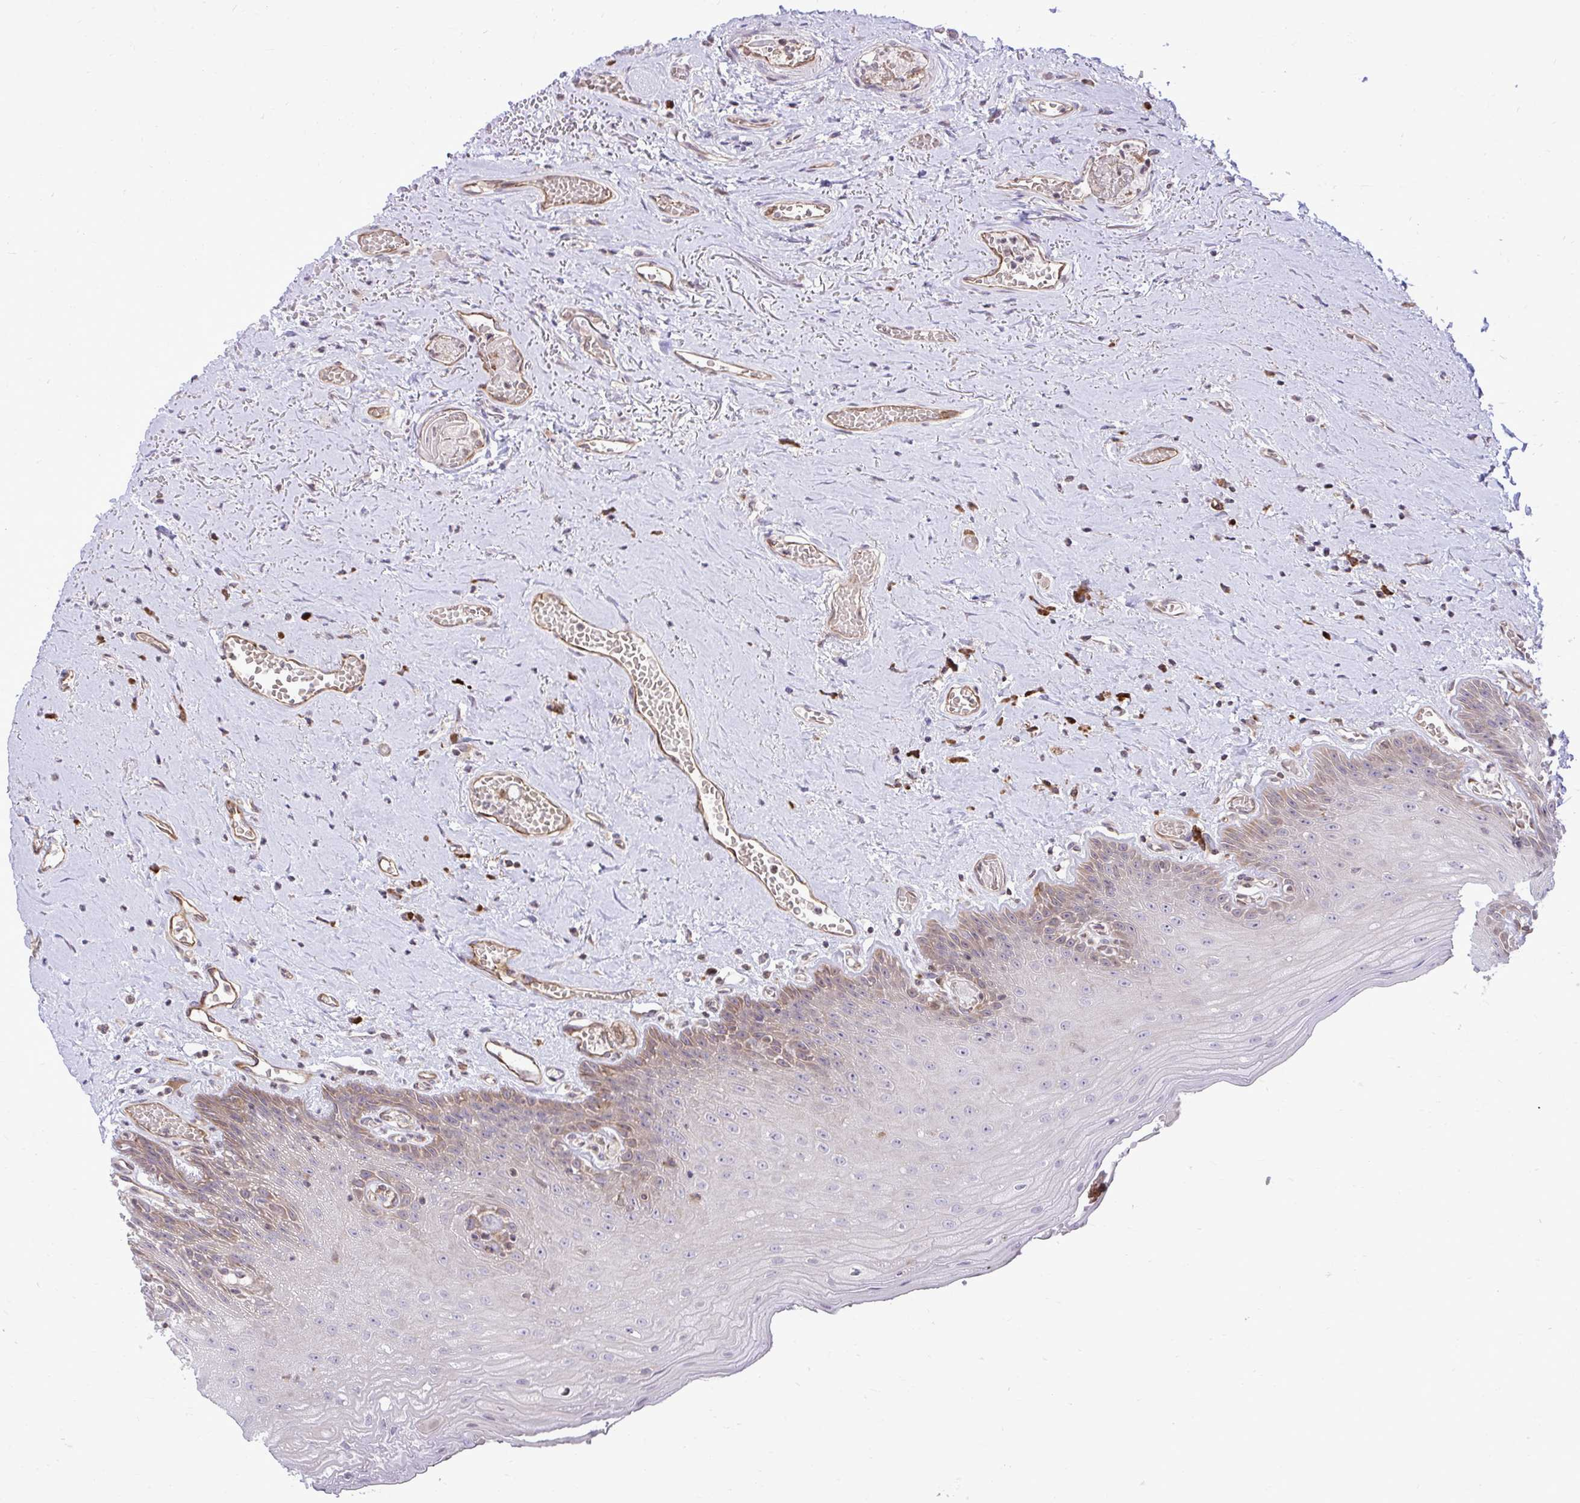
{"staining": {"intensity": "weak", "quantity": "<25%", "location": "cytoplasmic/membranous"}, "tissue": "oral mucosa", "cell_type": "Squamous epithelial cells", "image_type": "normal", "snomed": [{"axis": "morphology", "description": "Normal tissue, NOS"}, {"axis": "morphology", "description": "Squamous cell carcinoma, NOS"}, {"axis": "topography", "description": "Oral tissue"}, {"axis": "topography", "description": "Peripheral nerve tissue"}, {"axis": "topography", "description": "Head-Neck"}], "caption": "An image of human oral mucosa is negative for staining in squamous epithelial cells. (Immunohistochemistry, brightfield microscopy, high magnification).", "gene": "METTL9", "patient": {"sex": "female", "age": 59}}